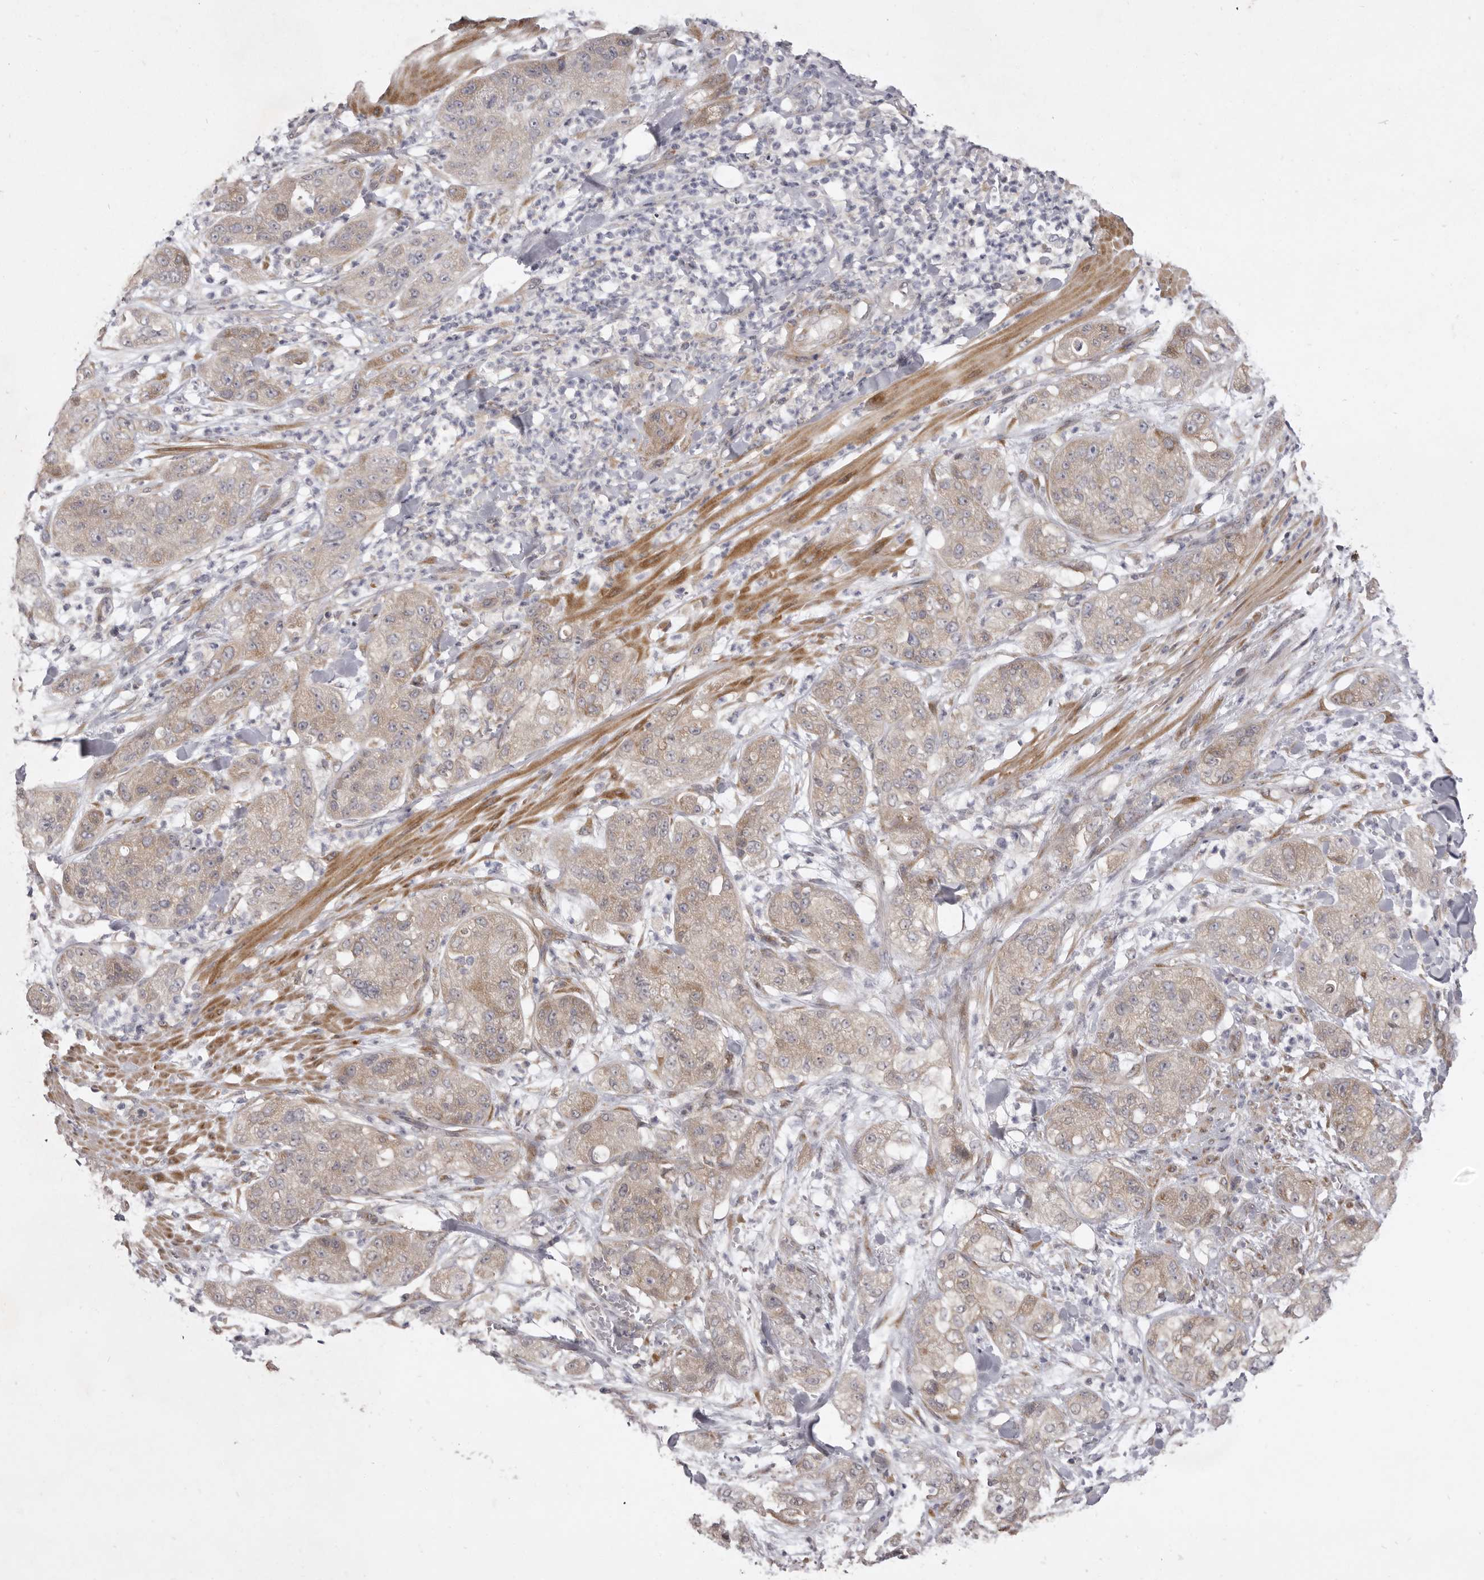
{"staining": {"intensity": "weak", "quantity": ">75%", "location": "cytoplasmic/membranous"}, "tissue": "pancreatic cancer", "cell_type": "Tumor cells", "image_type": "cancer", "snomed": [{"axis": "morphology", "description": "Adenocarcinoma, NOS"}, {"axis": "topography", "description": "Pancreas"}], "caption": "Protein analysis of pancreatic cancer (adenocarcinoma) tissue reveals weak cytoplasmic/membranous positivity in approximately >75% of tumor cells.", "gene": "TBC1D8B", "patient": {"sex": "female", "age": 78}}